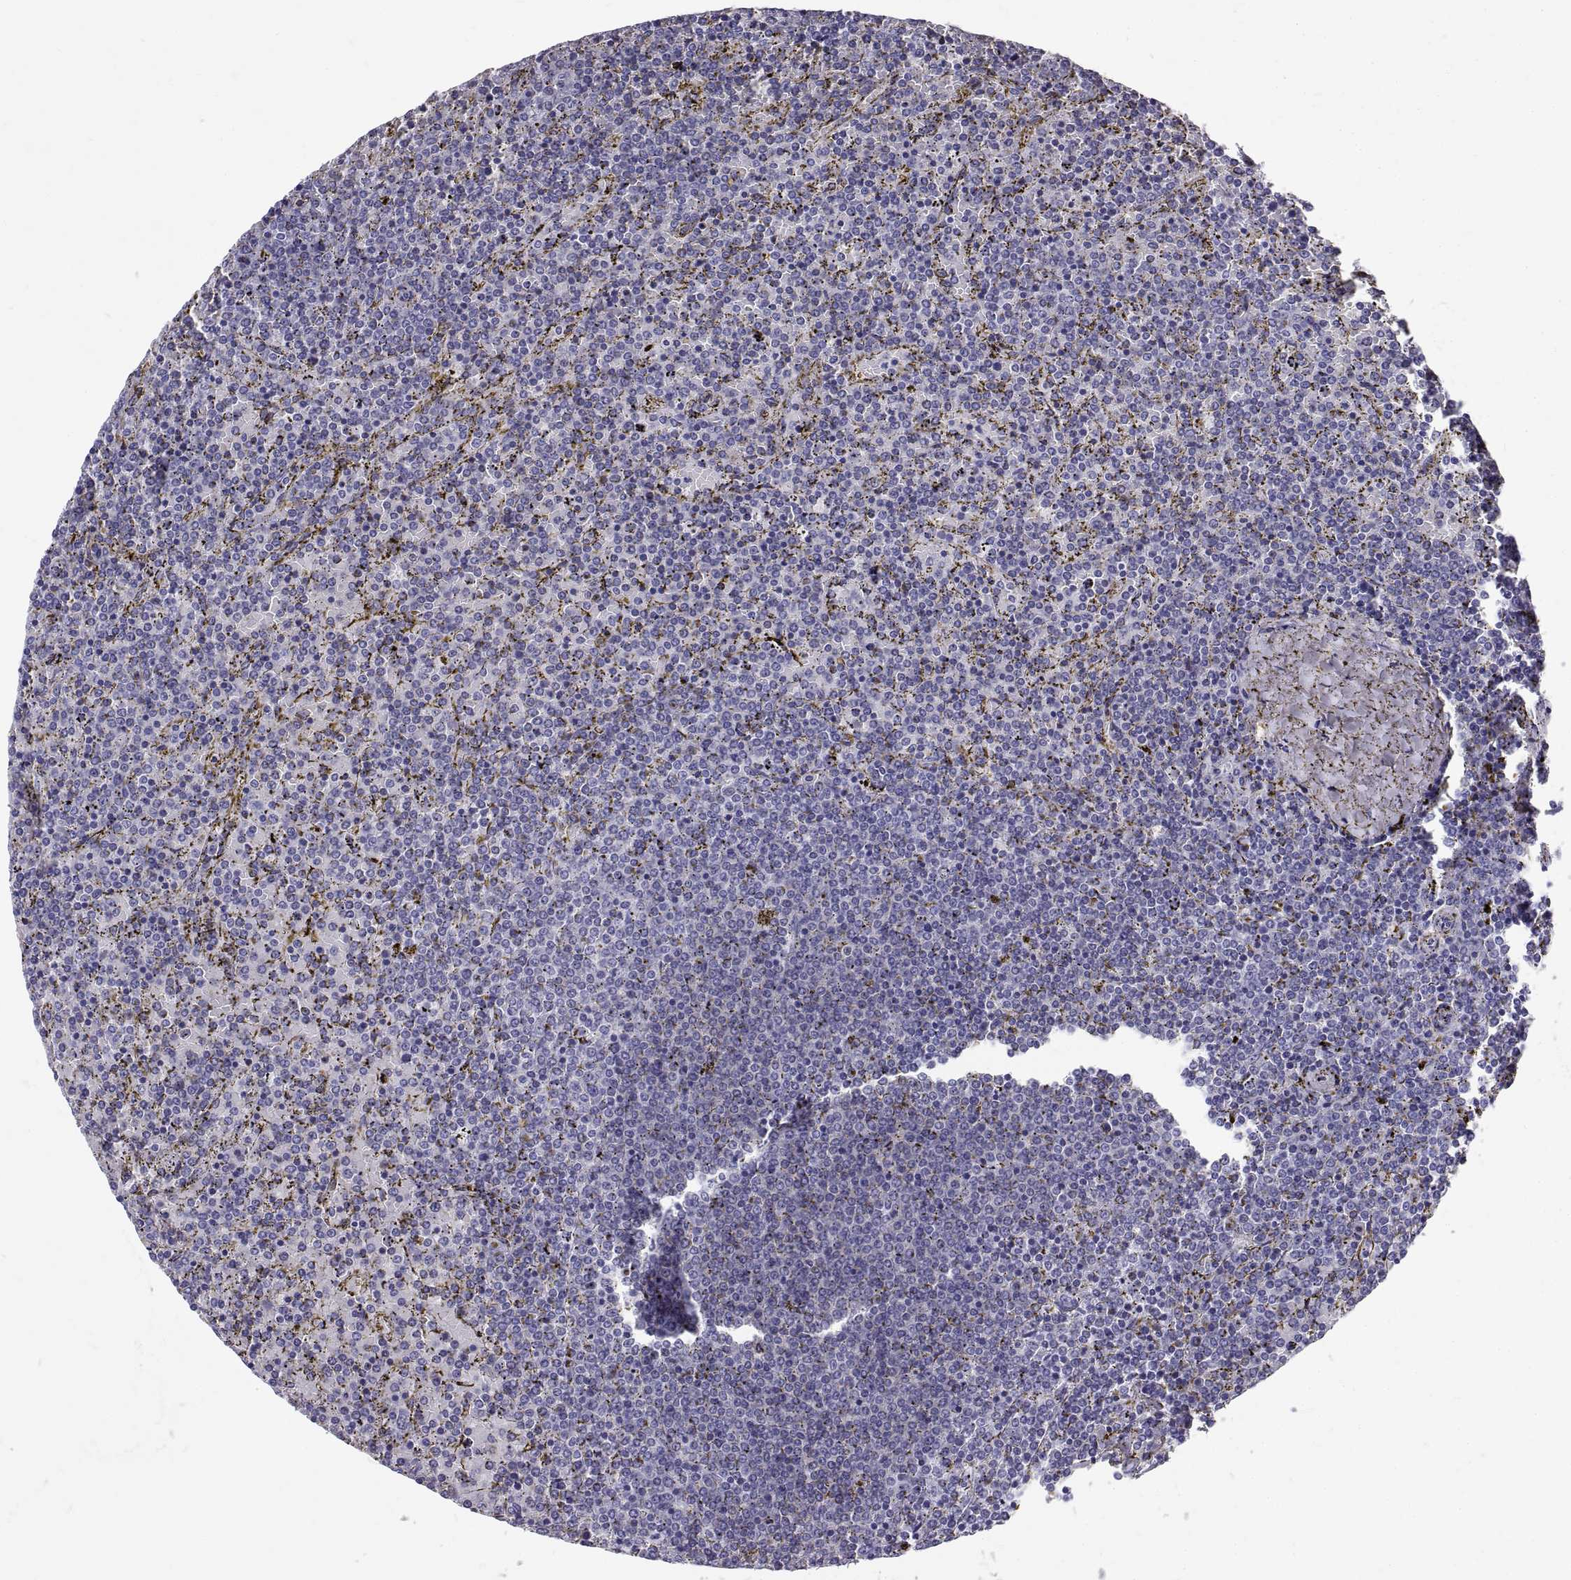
{"staining": {"intensity": "negative", "quantity": "none", "location": "none"}, "tissue": "lymphoma", "cell_type": "Tumor cells", "image_type": "cancer", "snomed": [{"axis": "morphology", "description": "Malignant lymphoma, non-Hodgkin's type, Low grade"}, {"axis": "topography", "description": "Spleen"}], "caption": "DAB immunohistochemical staining of low-grade malignant lymphoma, non-Hodgkin's type demonstrates no significant staining in tumor cells.", "gene": "GNG12", "patient": {"sex": "female", "age": 77}}